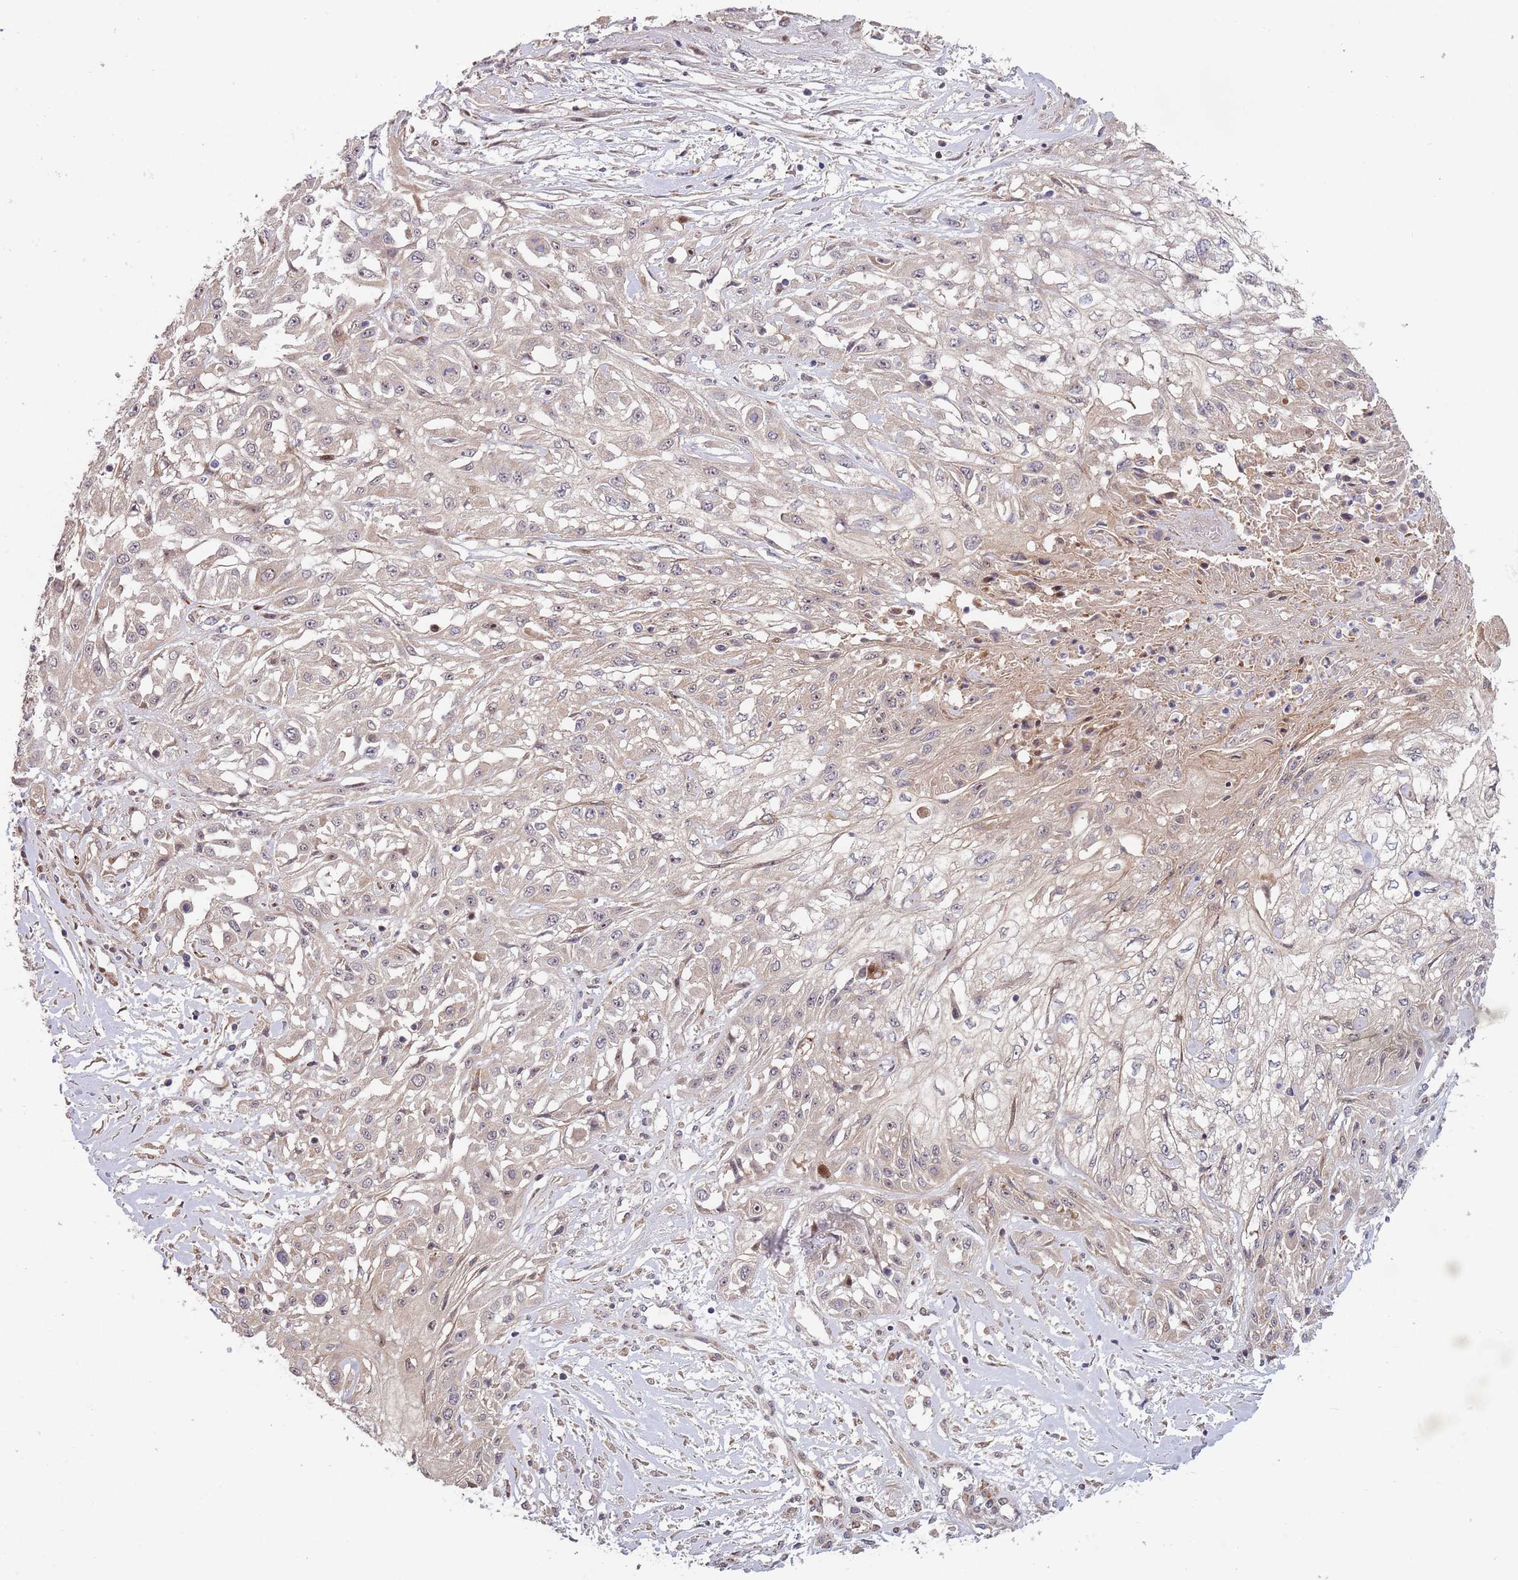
{"staining": {"intensity": "weak", "quantity": "<25%", "location": "cytoplasmic/membranous"}, "tissue": "skin cancer", "cell_type": "Tumor cells", "image_type": "cancer", "snomed": [{"axis": "morphology", "description": "Squamous cell carcinoma, NOS"}, {"axis": "morphology", "description": "Squamous cell carcinoma, metastatic, NOS"}, {"axis": "topography", "description": "Skin"}, {"axis": "topography", "description": "Lymph node"}], "caption": "This is an immunohistochemistry histopathology image of skin metastatic squamous cell carcinoma. There is no staining in tumor cells.", "gene": "SYNDIG1L", "patient": {"sex": "male", "age": 75}}